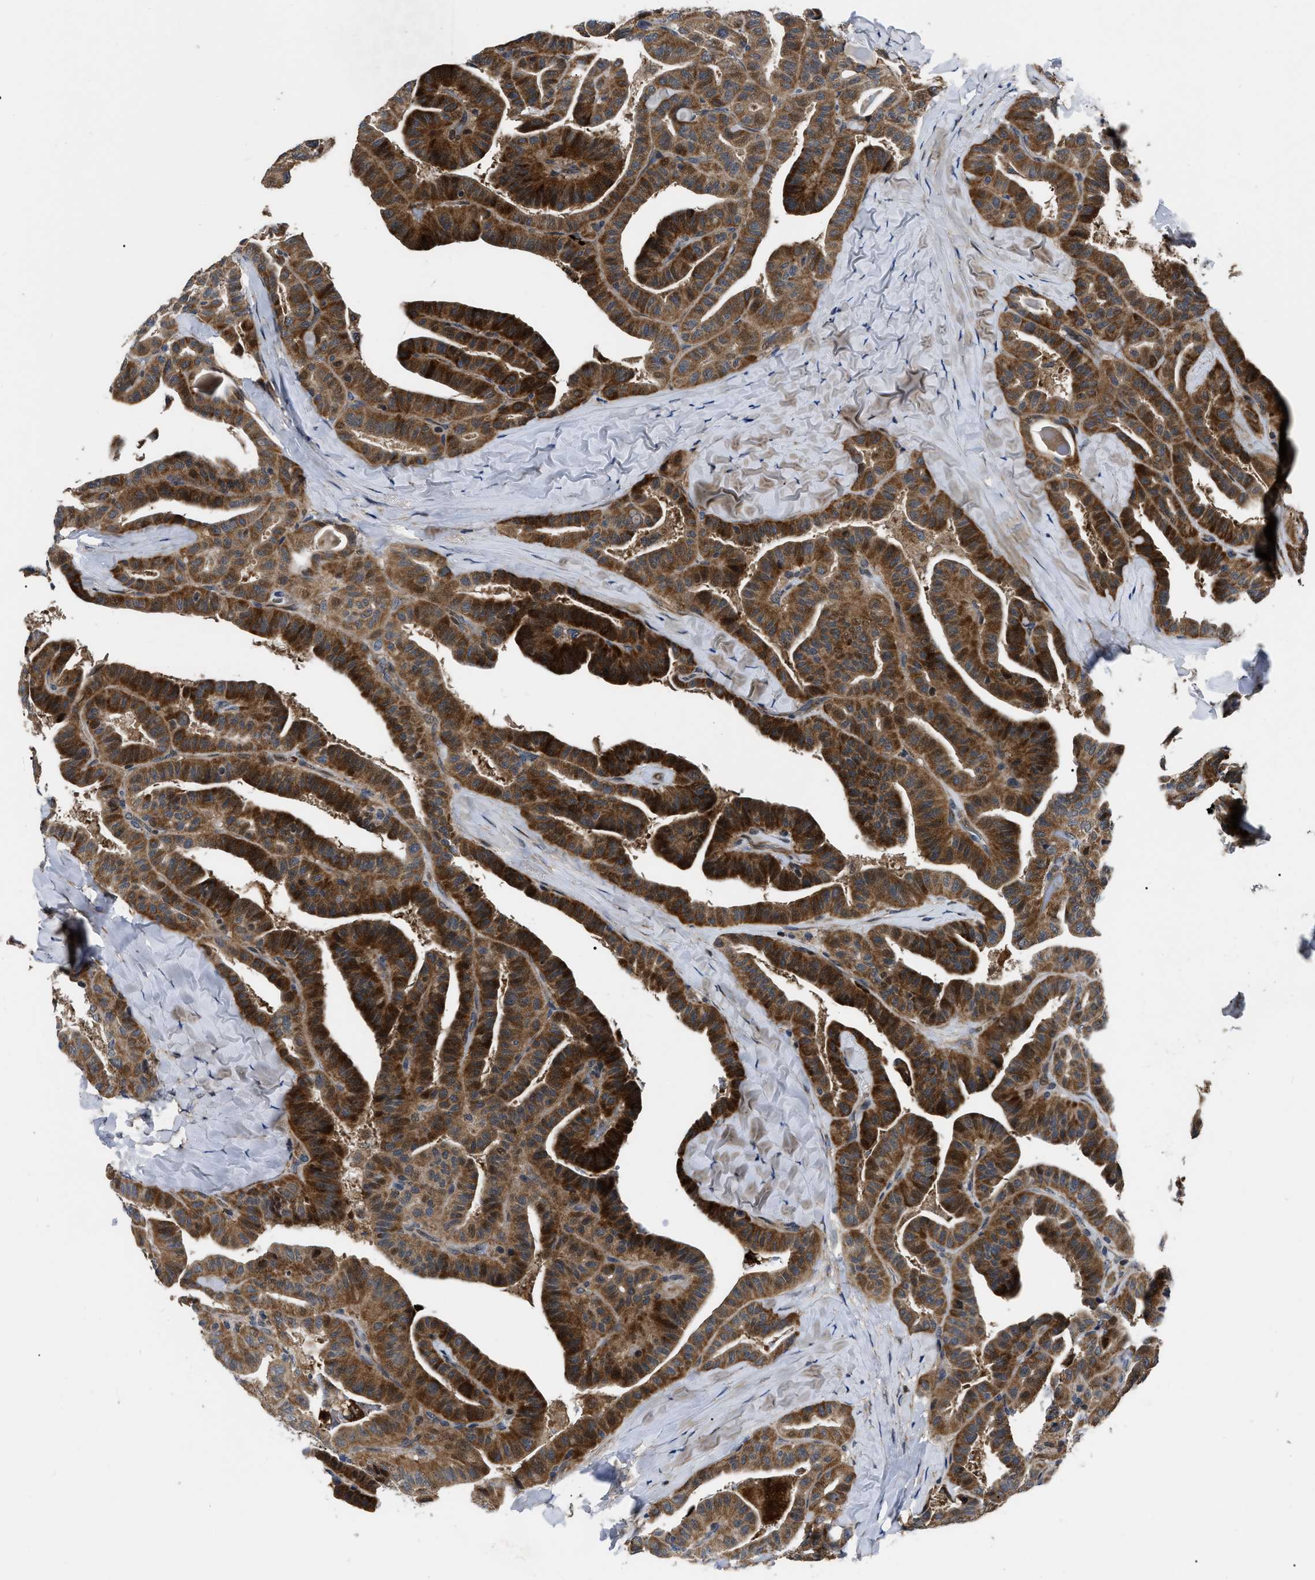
{"staining": {"intensity": "strong", "quantity": ">75%", "location": "cytoplasmic/membranous"}, "tissue": "thyroid cancer", "cell_type": "Tumor cells", "image_type": "cancer", "snomed": [{"axis": "morphology", "description": "Papillary adenocarcinoma, NOS"}, {"axis": "topography", "description": "Thyroid gland"}], "caption": "The micrograph displays immunohistochemical staining of thyroid cancer (papillary adenocarcinoma). There is strong cytoplasmic/membranous positivity is present in about >75% of tumor cells. (DAB (3,3'-diaminobenzidine) IHC with brightfield microscopy, high magnification).", "gene": "PPWD1", "patient": {"sex": "male", "age": 77}}